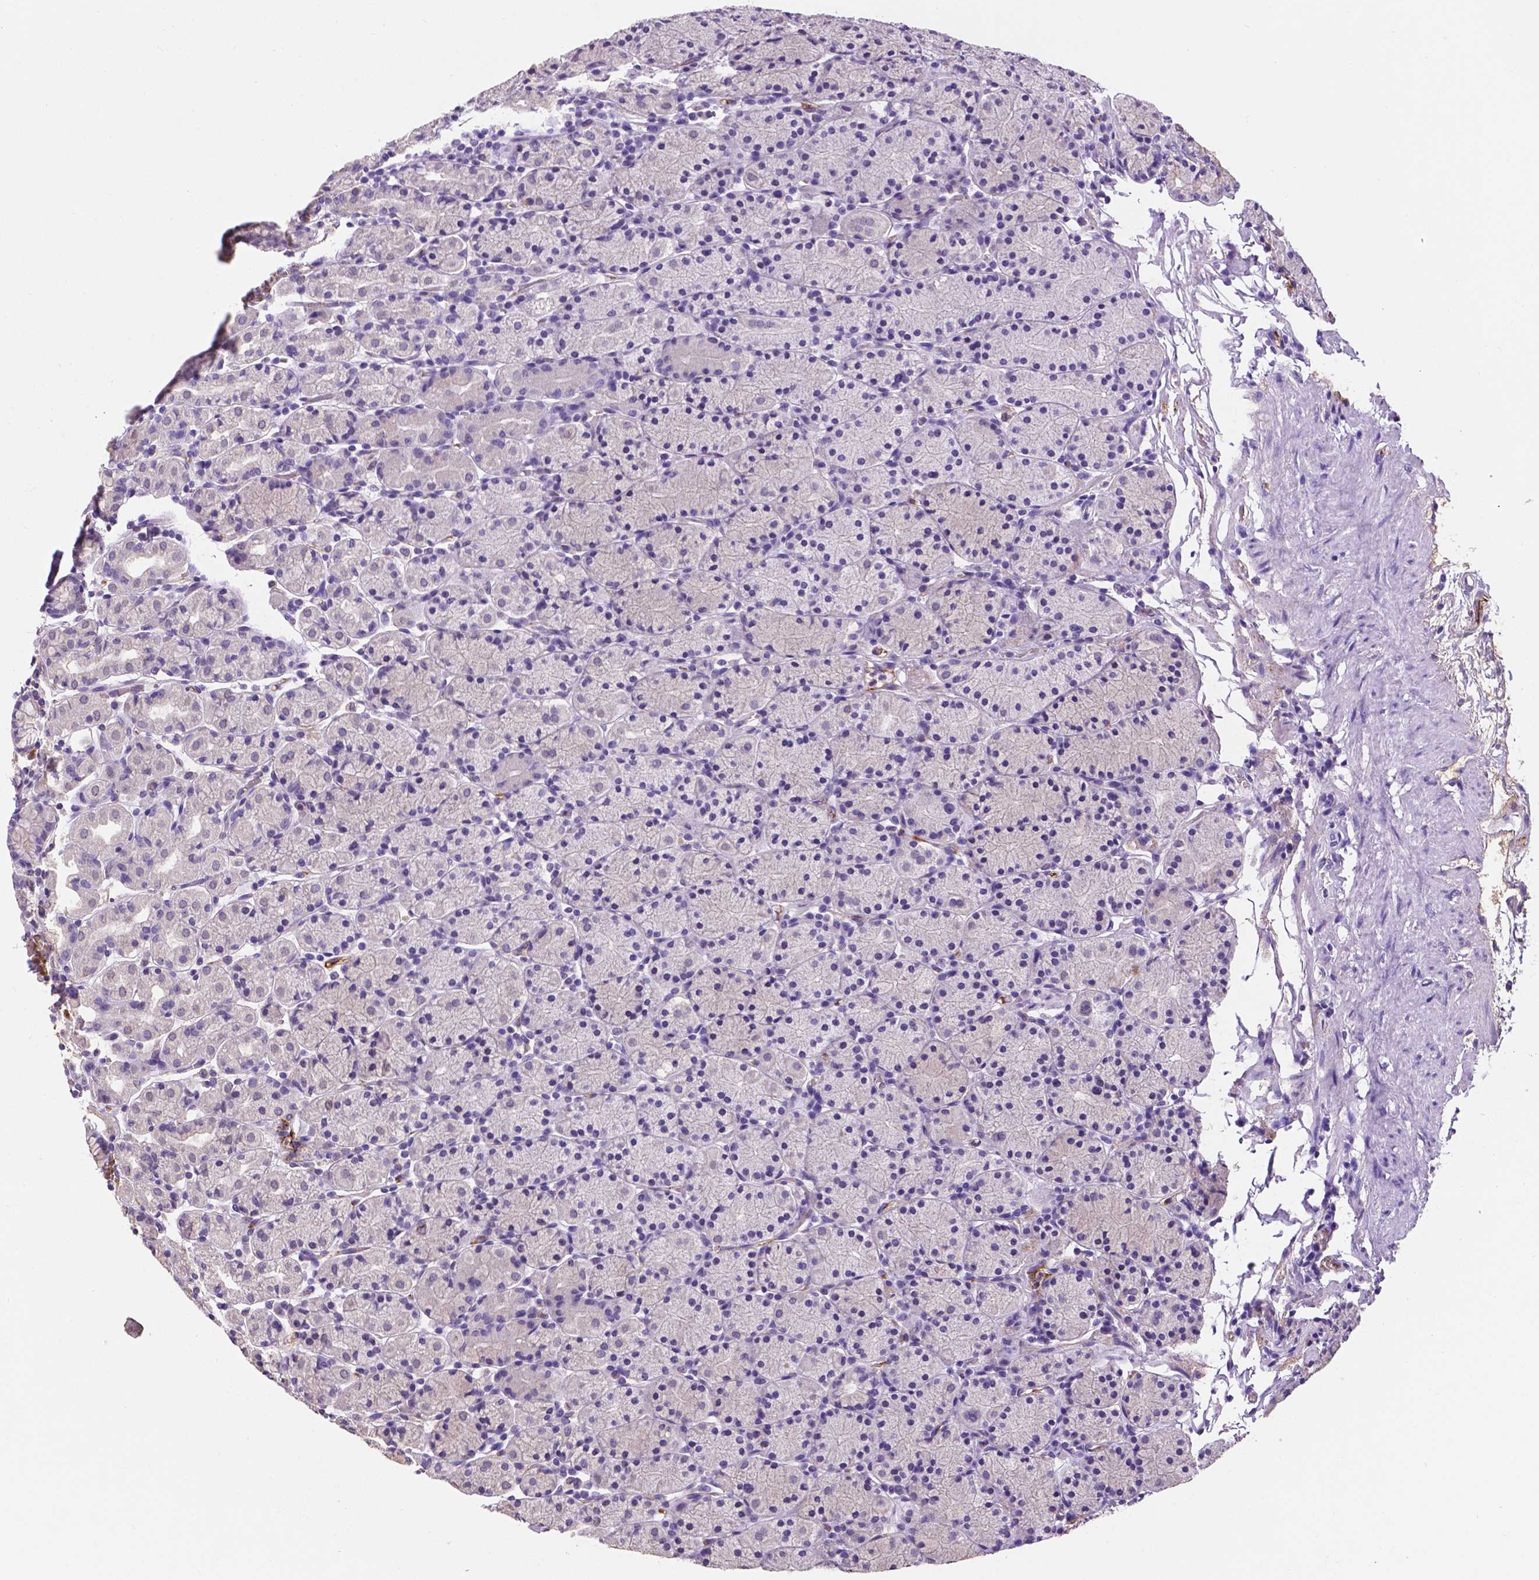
{"staining": {"intensity": "negative", "quantity": "none", "location": "none"}, "tissue": "stomach", "cell_type": "Glandular cells", "image_type": "normal", "snomed": [{"axis": "morphology", "description": "Normal tissue, NOS"}, {"axis": "topography", "description": "Stomach, upper"}, {"axis": "topography", "description": "Stomach"}], "caption": "Immunohistochemistry (IHC) of benign human stomach displays no expression in glandular cells.", "gene": "APOE", "patient": {"sex": "male", "age": 62}}